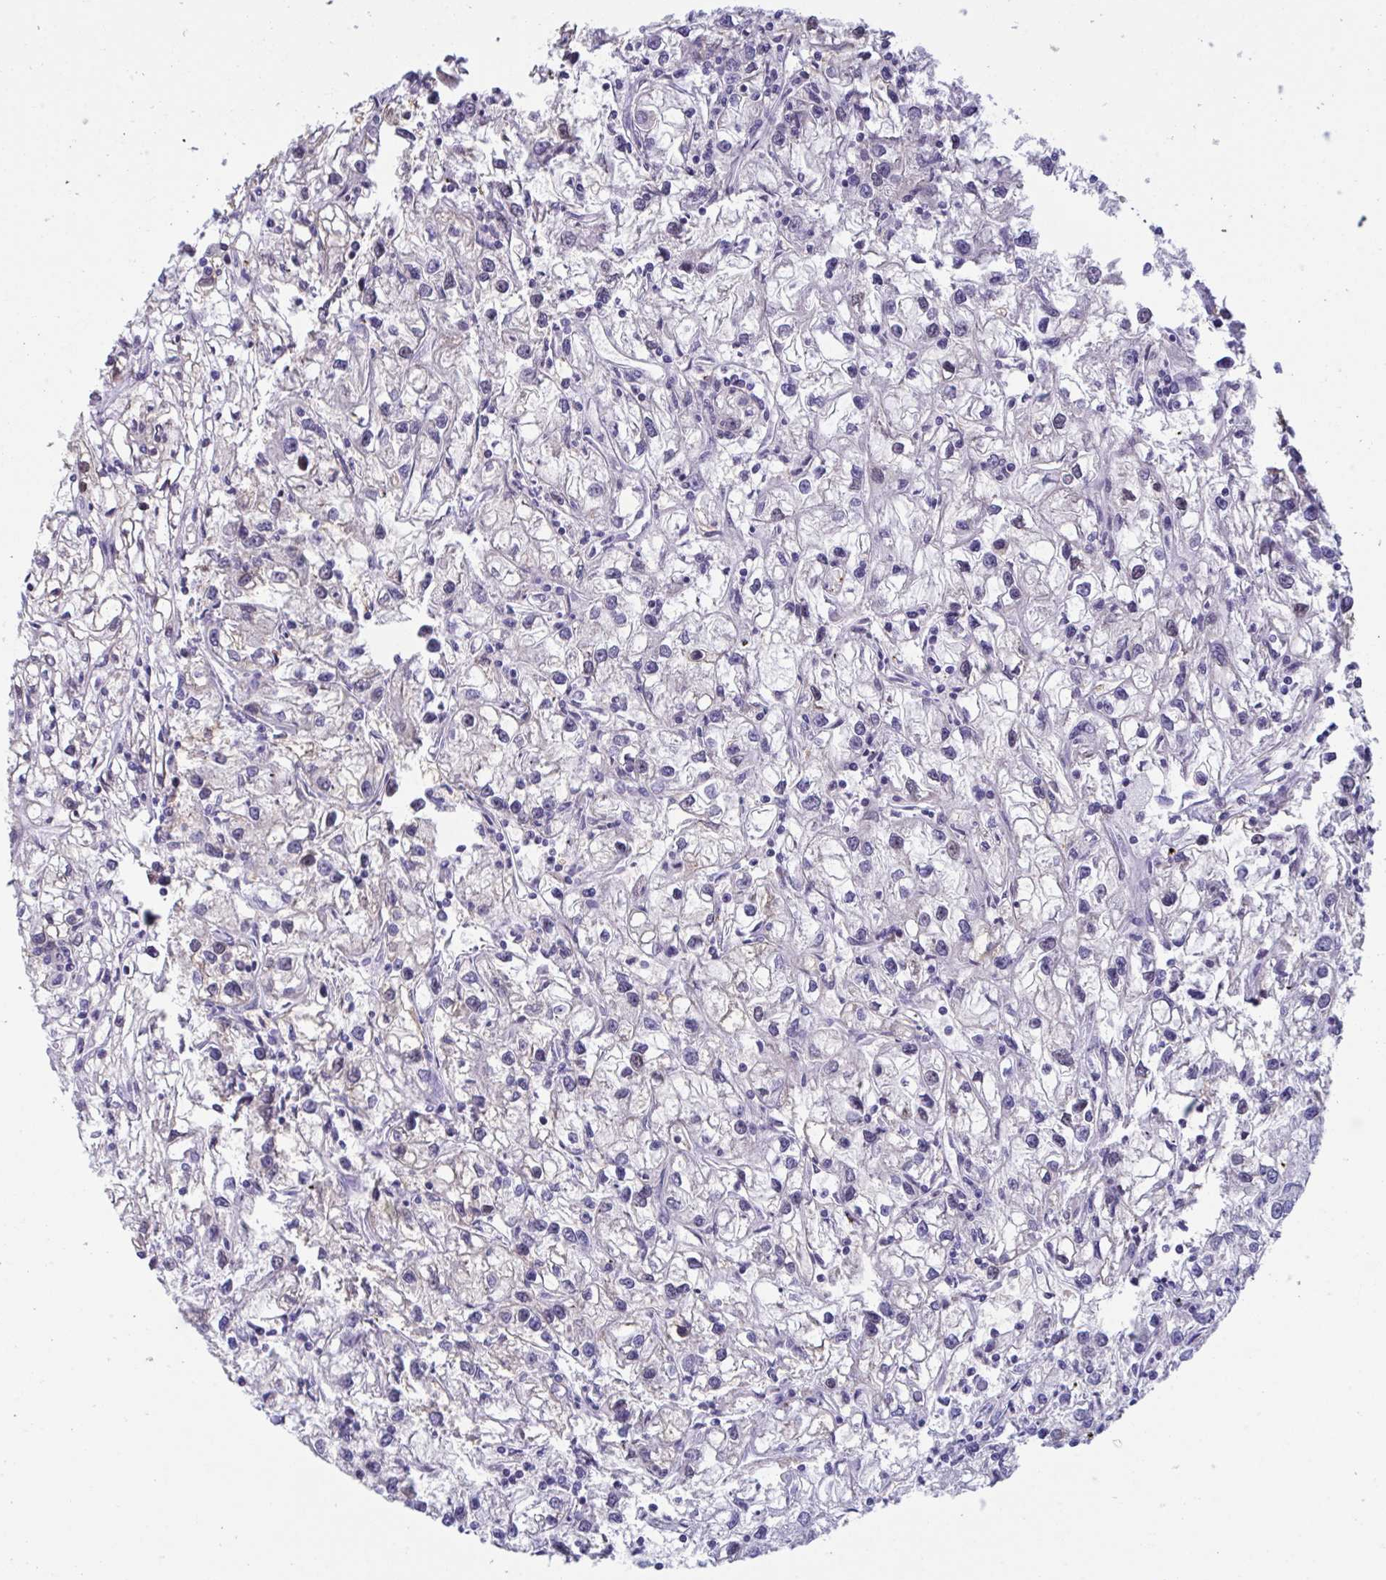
{"staining": {"intensity": "negative", "quantity": "none", "location": "none"}, "tissue": "renal cancer", "cell_type": "Tumor cells", "image_type": "cancer", "snomed": [{"axis": "morphology", "description": "Adenocarcinoma, NOS"}, {"axis": "topography", "description": "Kidney"}], "caption": "Image shows no protein staining in tumor cells of renal cancer tissue. (DAB immunohistochemistry, high magnification).", "gene": "PELI2", "patient": {"sex": "female", "age": 59}}